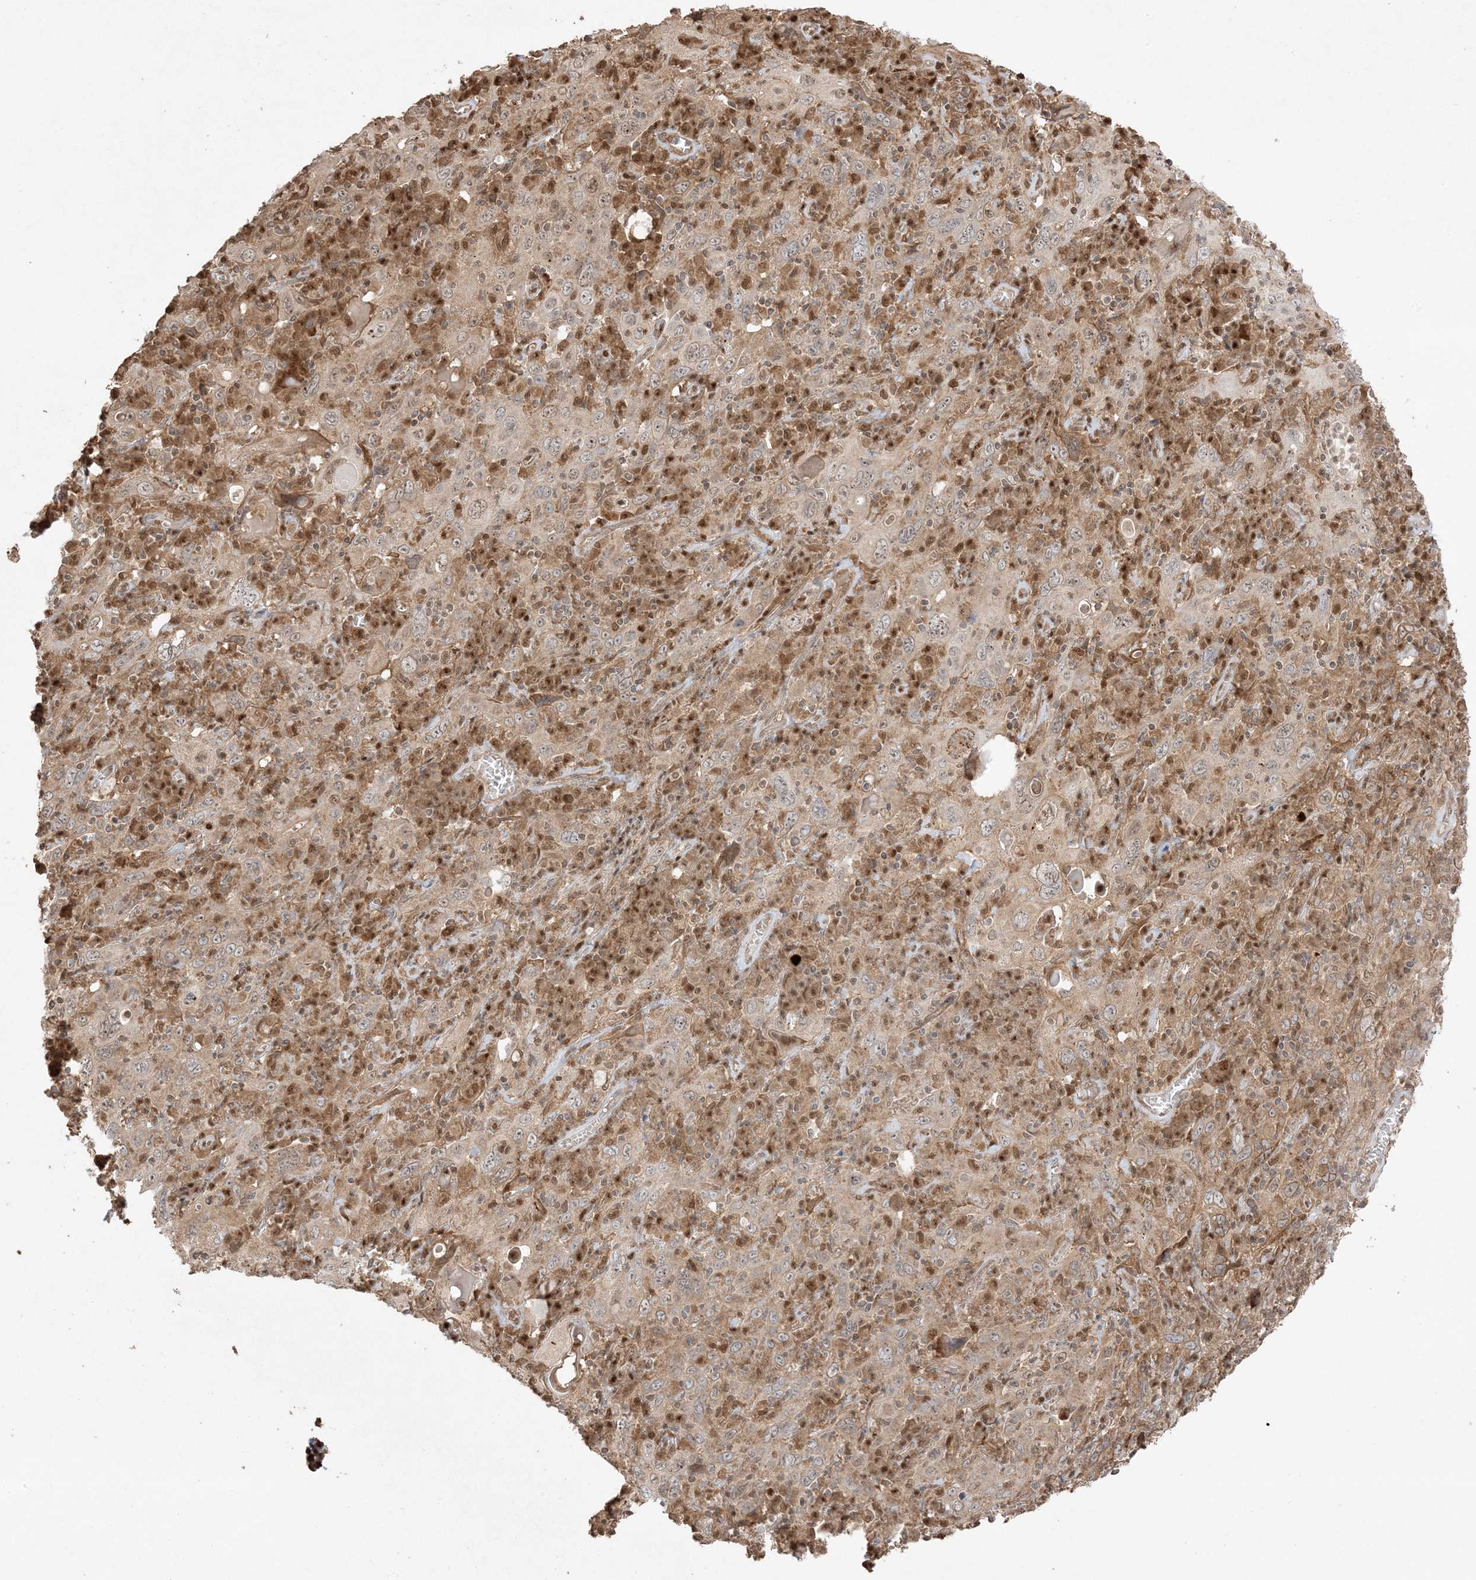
{"staining": {"intensity": "negative", "quantity": "none", "location": "none"}, "tissue": "cervical cancer", "cell_type": "Tumor cells", "image_type": "cancer", "snomed": [{"axis": "morphology", "description": "Squamous cell carcinoma, NOS"}, {"axis": "topography", "description": "Cervix"}], "caption": "Tumor cells show no significant protein expression in cervical cancer (squamous cell carcinoma). (DAB (3,3'-diaminobenzidine) immunohistochemistry (IHC) visualized using brightfield microscopy, high magnification).", "gene": "ZBTB41", "patient": {"sex": "female", "age": 46}}